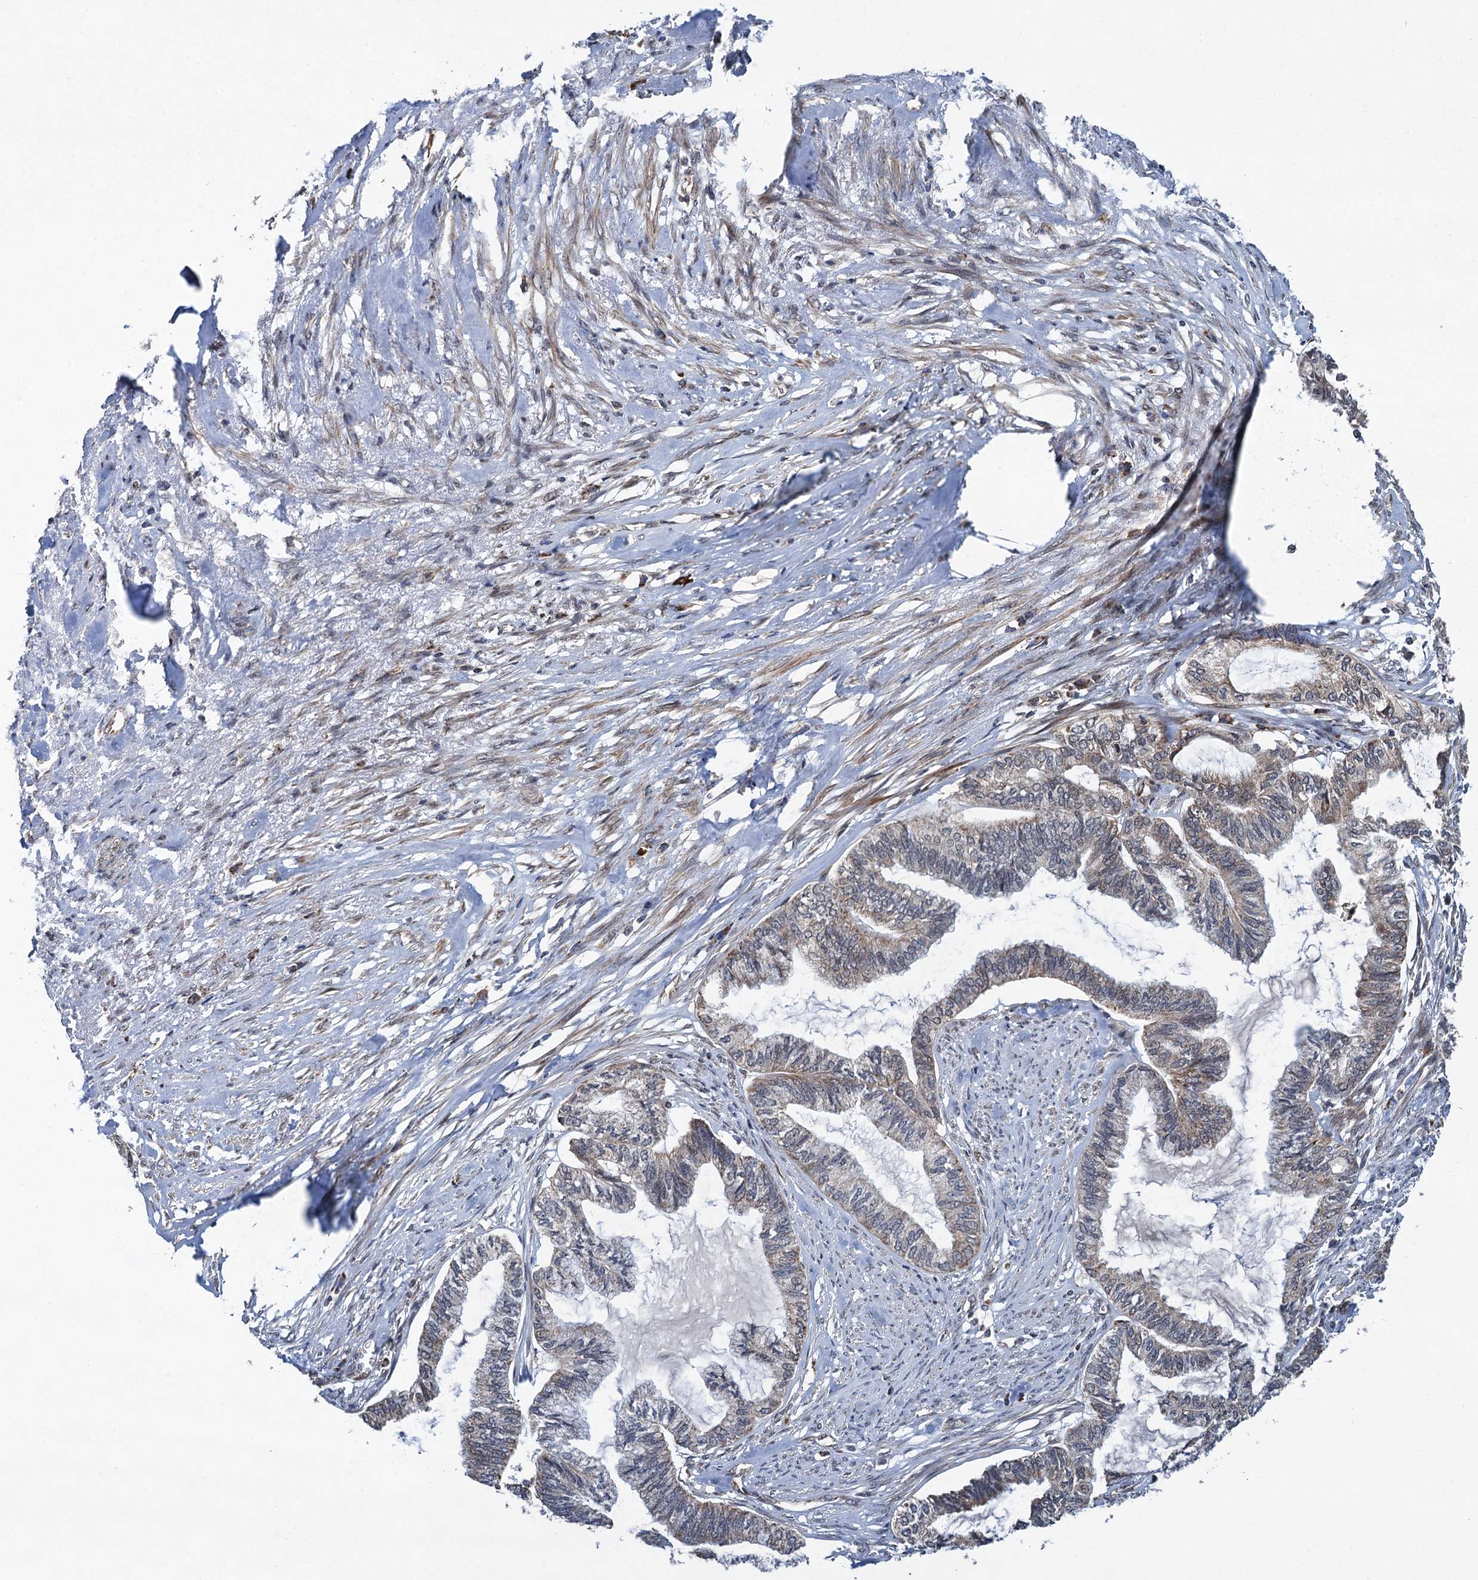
{"staining": {"intensity": "moderate", "quantity": "<25%", "location": "cytoplasmic/membranous"}, "tissue": "endometrial cancer", "cell_type": "Tumor cells", "image_type": "cancer", "snomed": [{"axis": "morphology", "description": "Adenocarcinoma, NOS"}, {"axis": "topography", "description": "Endometrium"}], "caption": "Immunohistochemistry staining of endometrial adenocarcinoma, which demonstrates low levels of moderate cytoplasmic/membranous positivity in about <25% of tumor cells indicating moderate cytoplasmic/membranous protein positivity. The staining was performed using DAB (brown) for protein detection and nuclei were counterstained in hematoxylin (blue).", "gene": "CMPK2", "patient": {"sex": "female", "age": 86}}